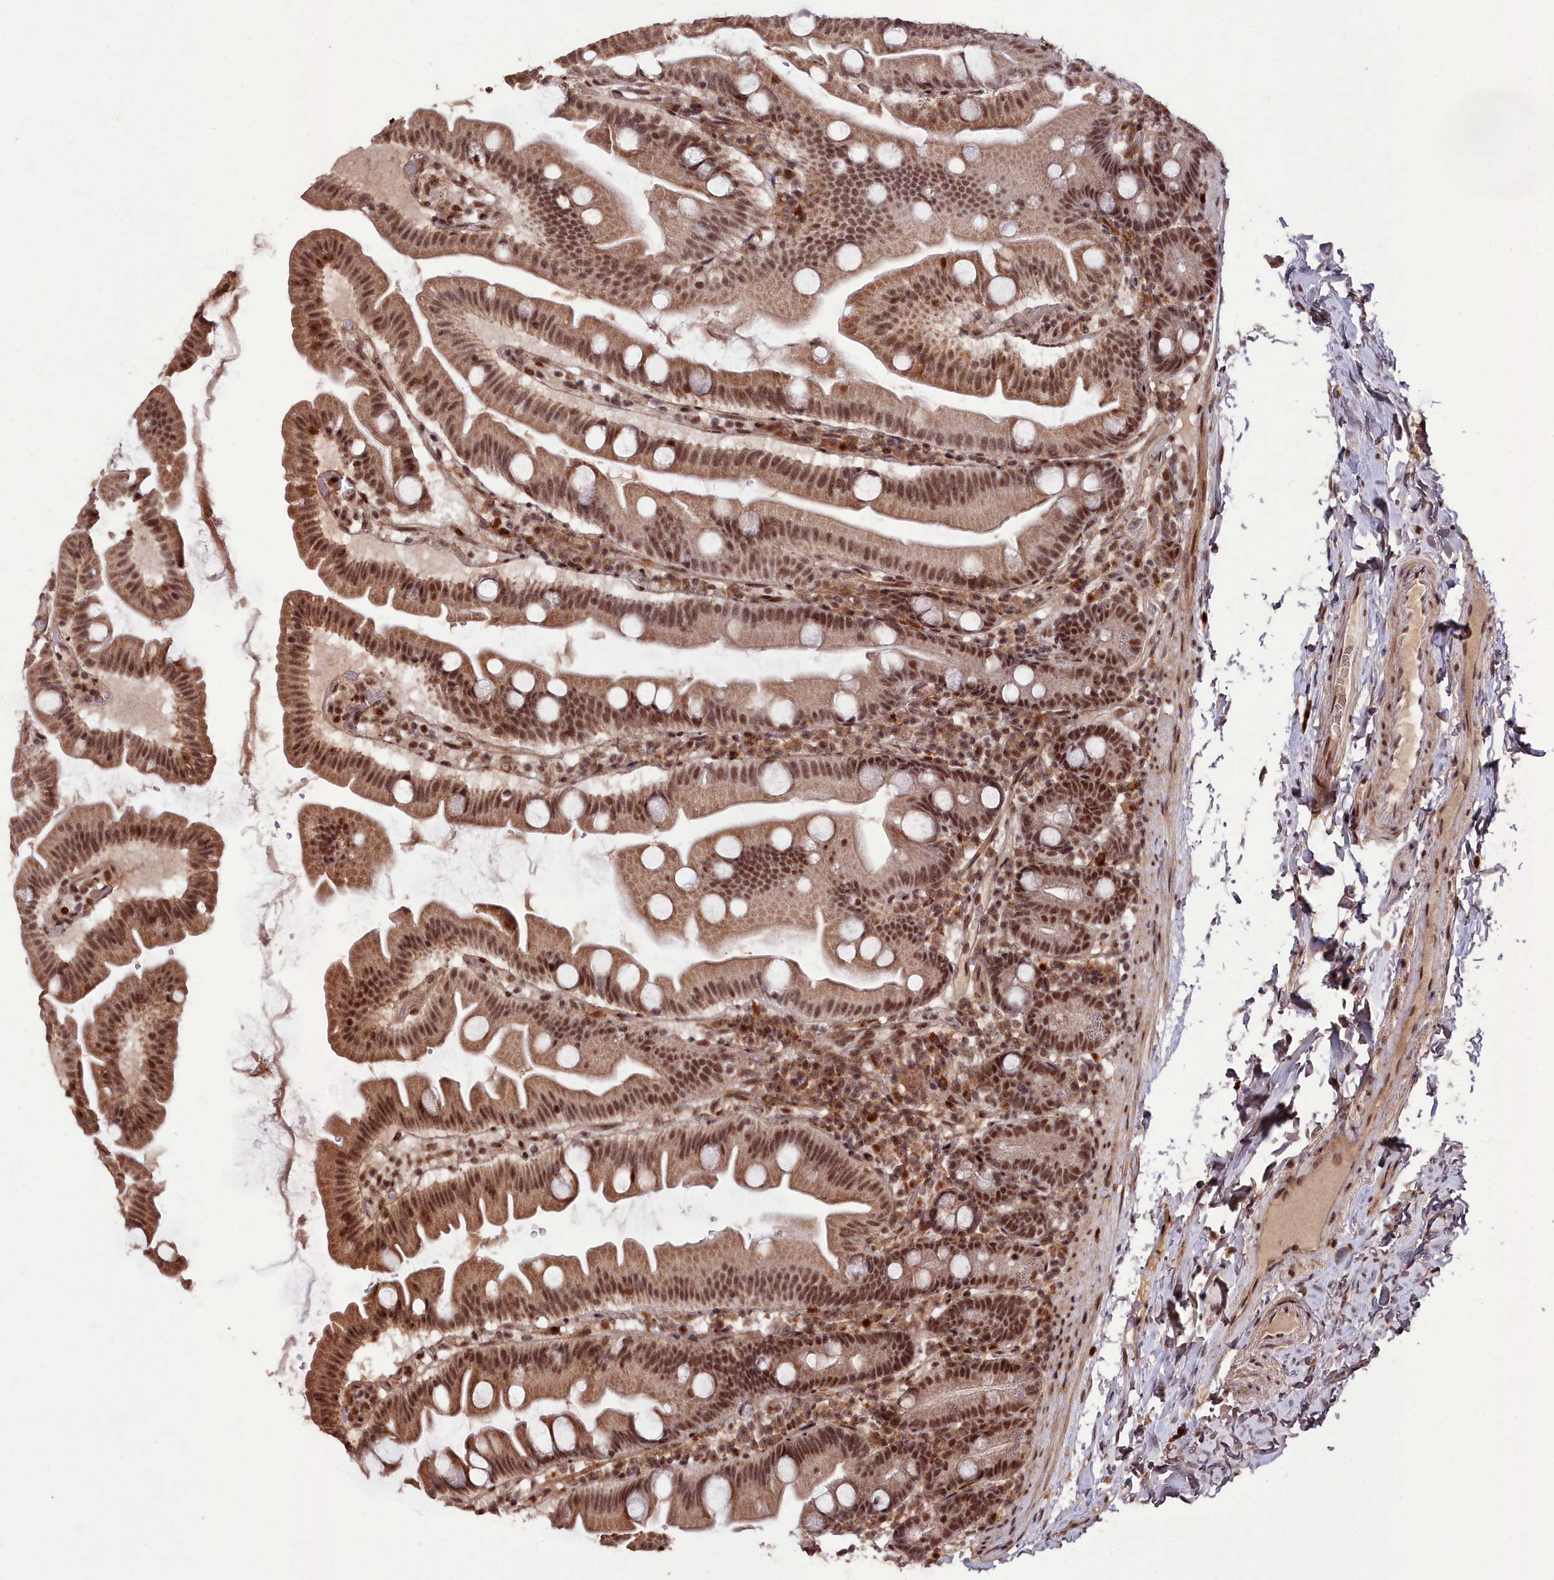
{"staining": {"intensity": "strong", "quantity": ">75%", "location": "cytoplasmic/membranous,nuclear"}, "tissue": "small intestine", "cell_type": "Glandular cells", "image_type": "normal", "snomed": [{"axis": "morphology", "description": "Normal tissue, NOS"}, {"axis": "topography", "description": "Small intestine"}], "caption": "The image reveals a brown stain indicating the presence of a protein in the cytoplasmic/membranous,nuclear of glandular cells in small intestine.", "gene": "CXXC1", "patient": {"sex": "female", "age": 68}}